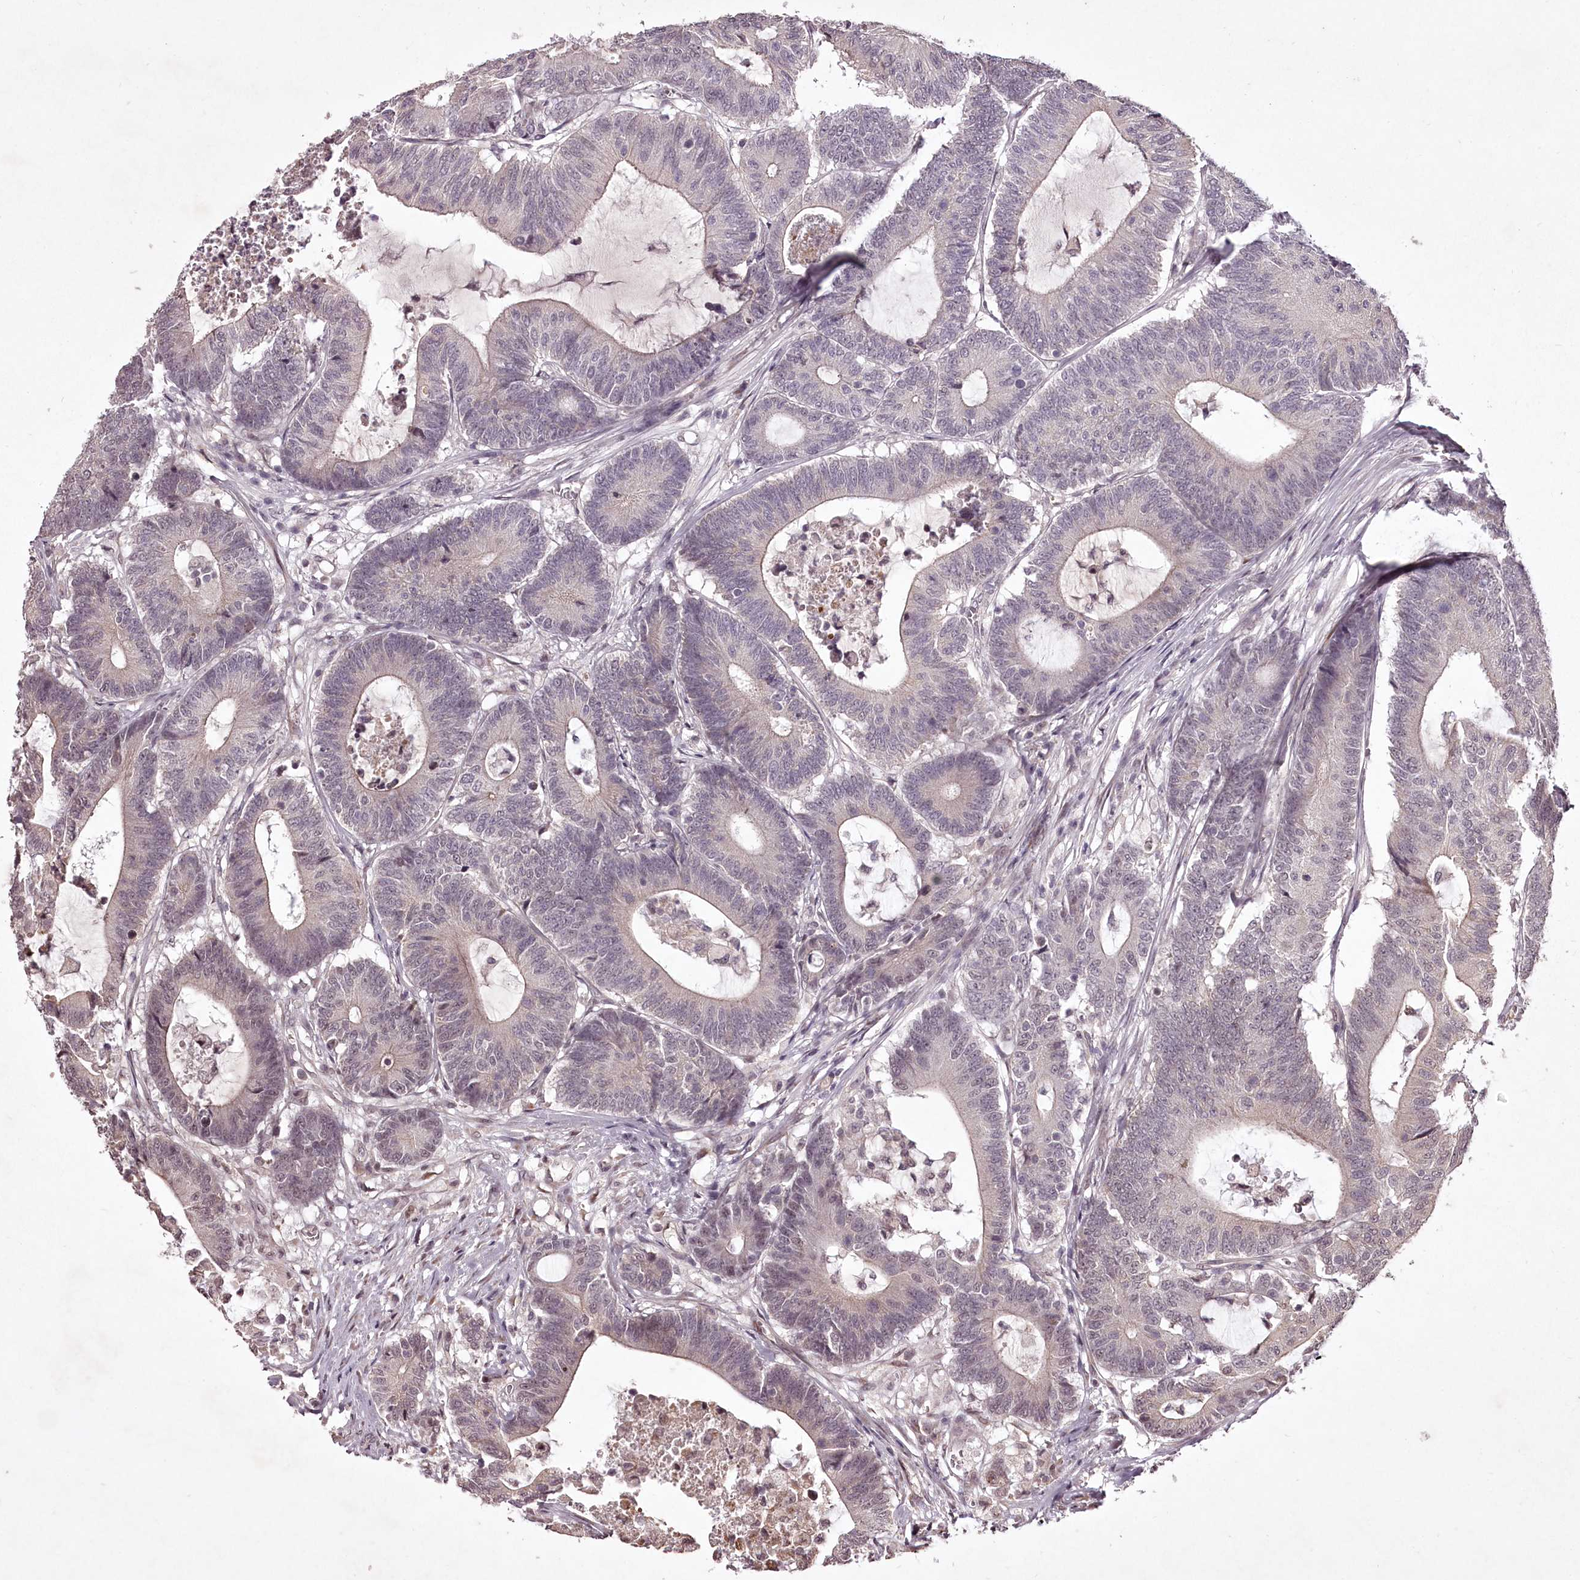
{"staining": {"intensity": "negative", "quantity": "none", "location": "none"}, "tissue": "colorectal cancer", "cell_type": "Tumor cells", "image_type": "cancer", "snomed": [{"axis": "morphology", "description": "Adenocarcinoma, NOS"}, {"axis": "topography", "description": "Colon"}], "caption": "IHC of colorectal adenocarcinoma reveals no staining in tumor cells.", "gene": "ADRA1D", "patient": {"sex": "female", "age": 84}}